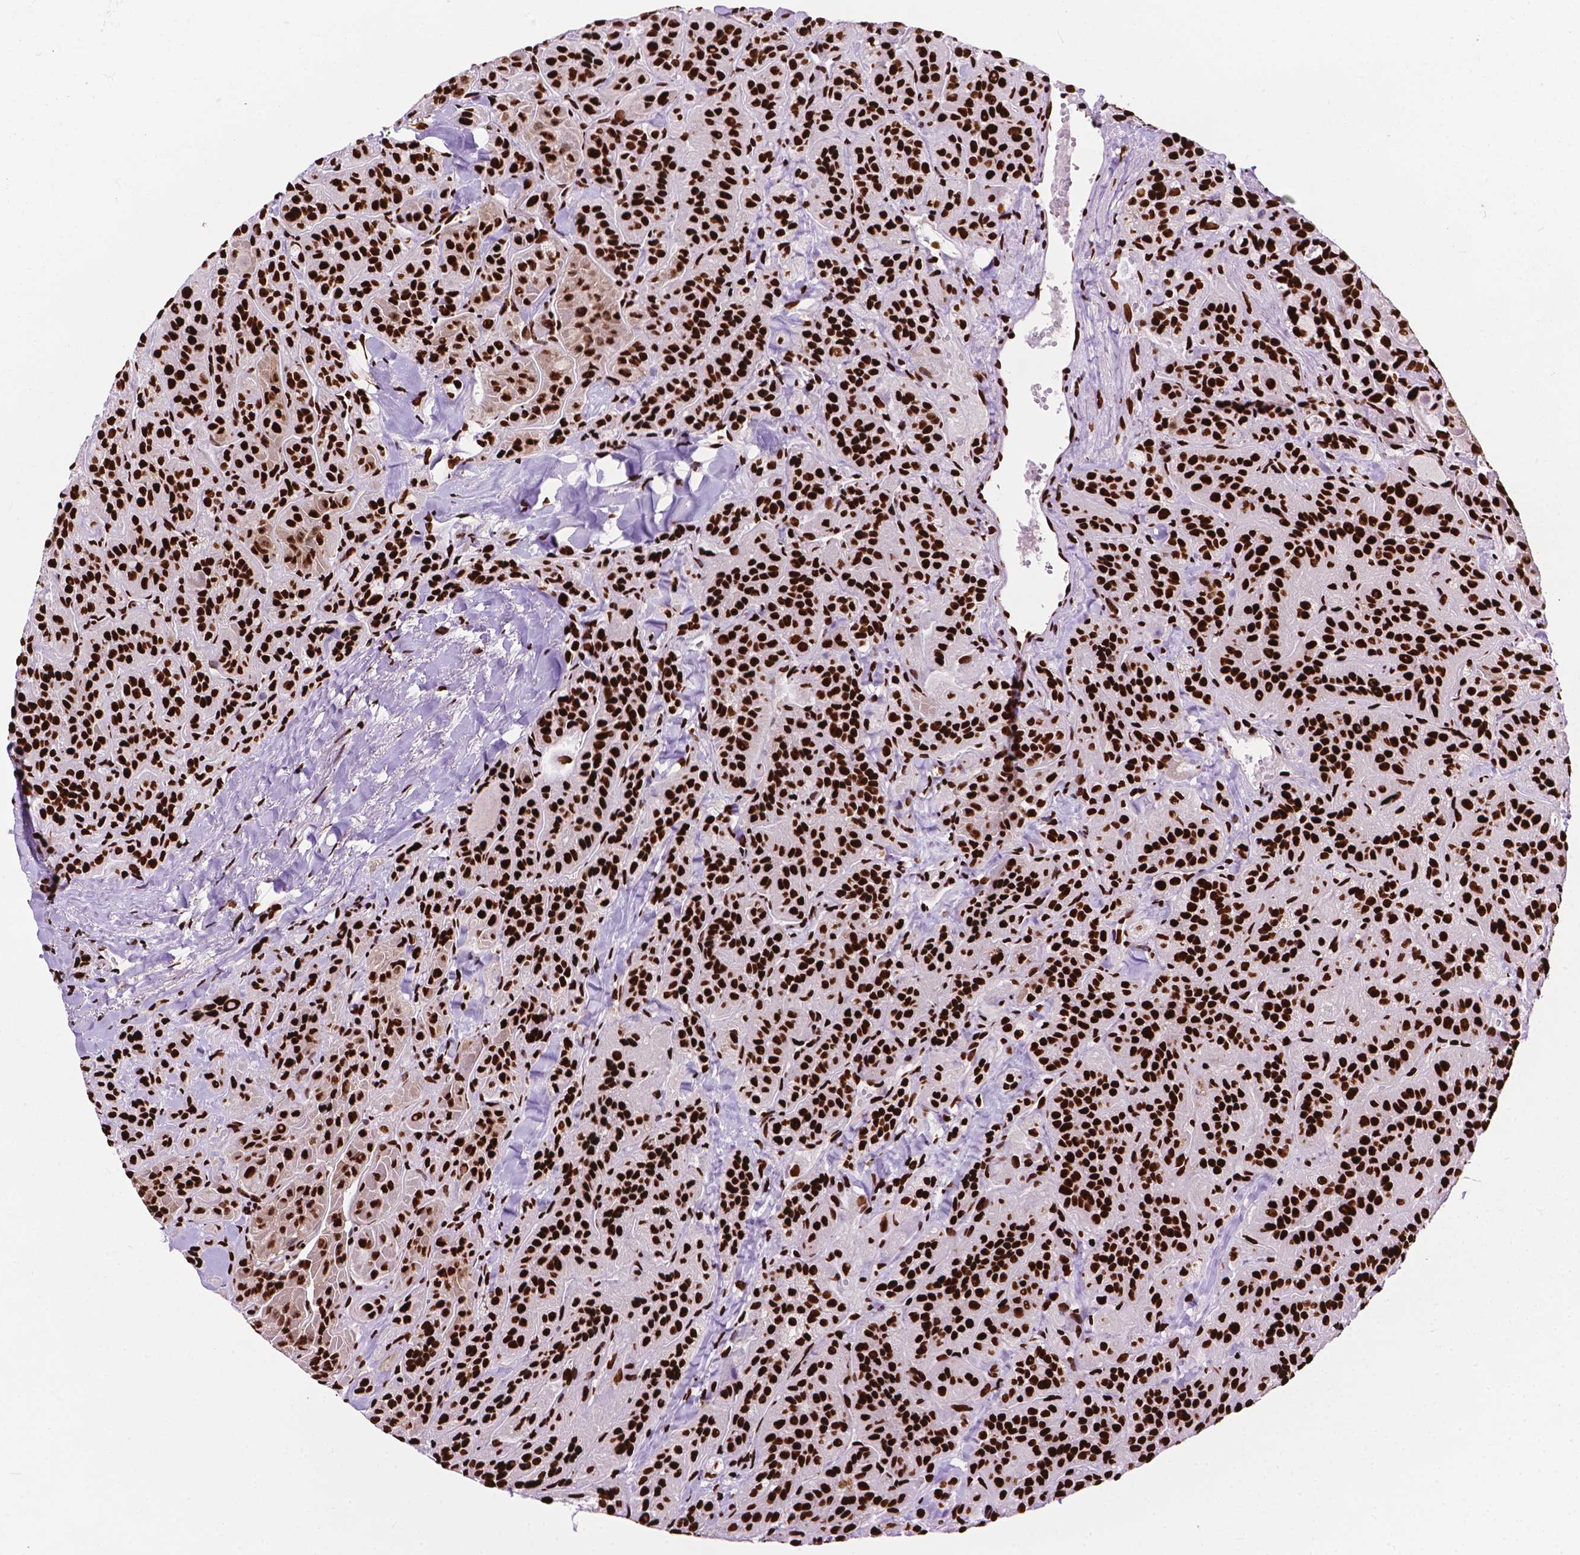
{"staining": {"intensity": "strong", "quantity": ">75%", "location": "nuclear"}, "tissue": "thyroid cancer", "cell_type": "Tumor cells", "image_type": "cancer", "snomed": [{"axis": "morphology", "description": "Papillary adenocarcinoma, NOS"}, {"axis": "topography", "description": "Thyroid gland"}], "caption": "Immunohistochemistry of human thyroid papillary adenocarcinoma demonstrates high levels of strong nuclear expression in about >75% of tumor cells. (DAB IHC, brown staining for protein, blue staining for nuclei).", "gene": "SMIM5", "patient": {"sex": "female", "age": 45}}